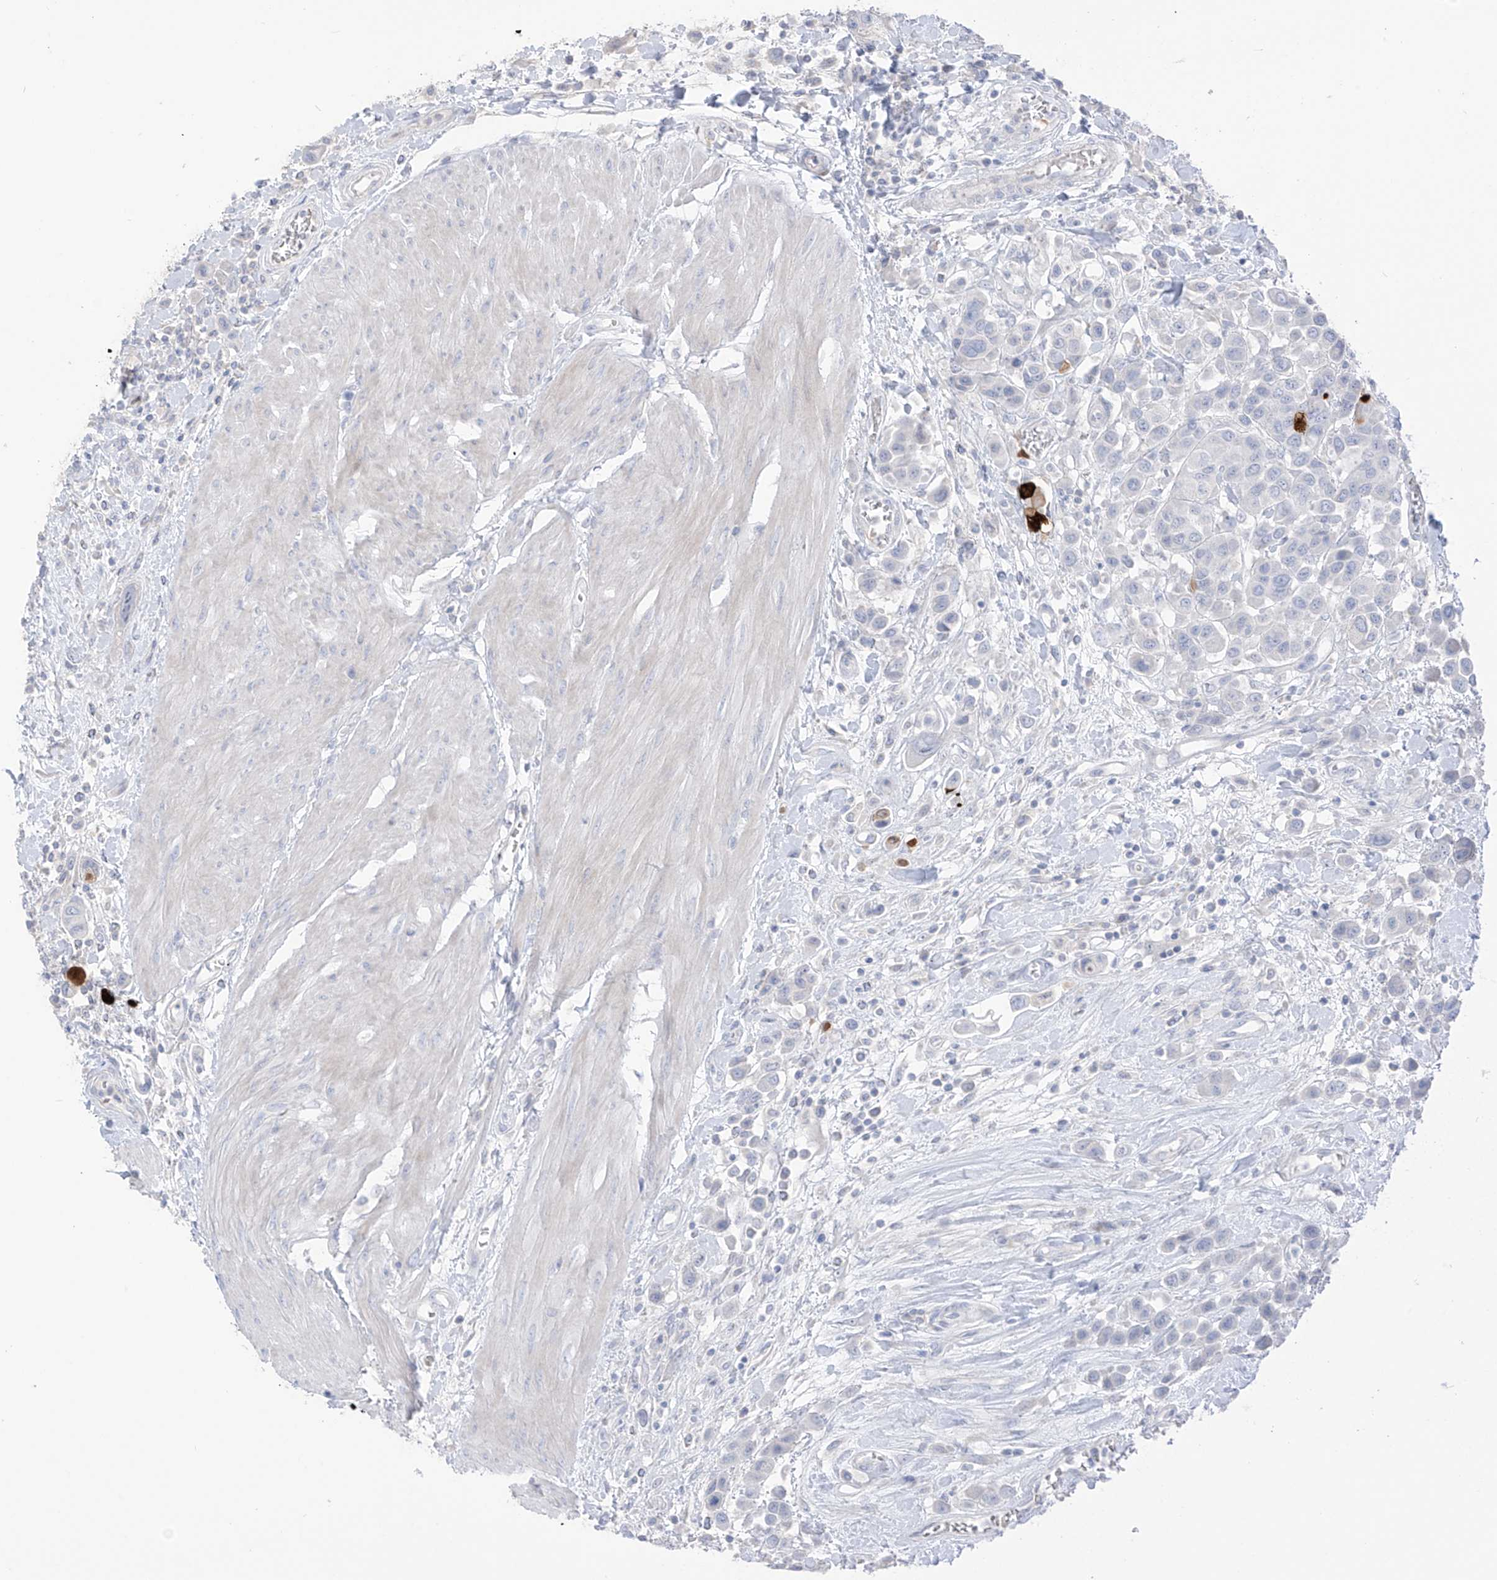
{"staining": {"intensity": "negative", "quantity": "none", "location": "none"}, "tissue": "urothelial cancer", "cell_type": "Tumor cells", "image_type": "cancer", "snomed": [{"axis": "morphology", "description": "Urothelial carcinoma, High grade"}, {"axis": "topography", "description": "Urinary bladder"}], "caption": "The image shows no staining of tumor cells in high-grade urothelial carcinoma.", "gene": "ASPRV1", "patient": {"sex": "male", "age": 50}}